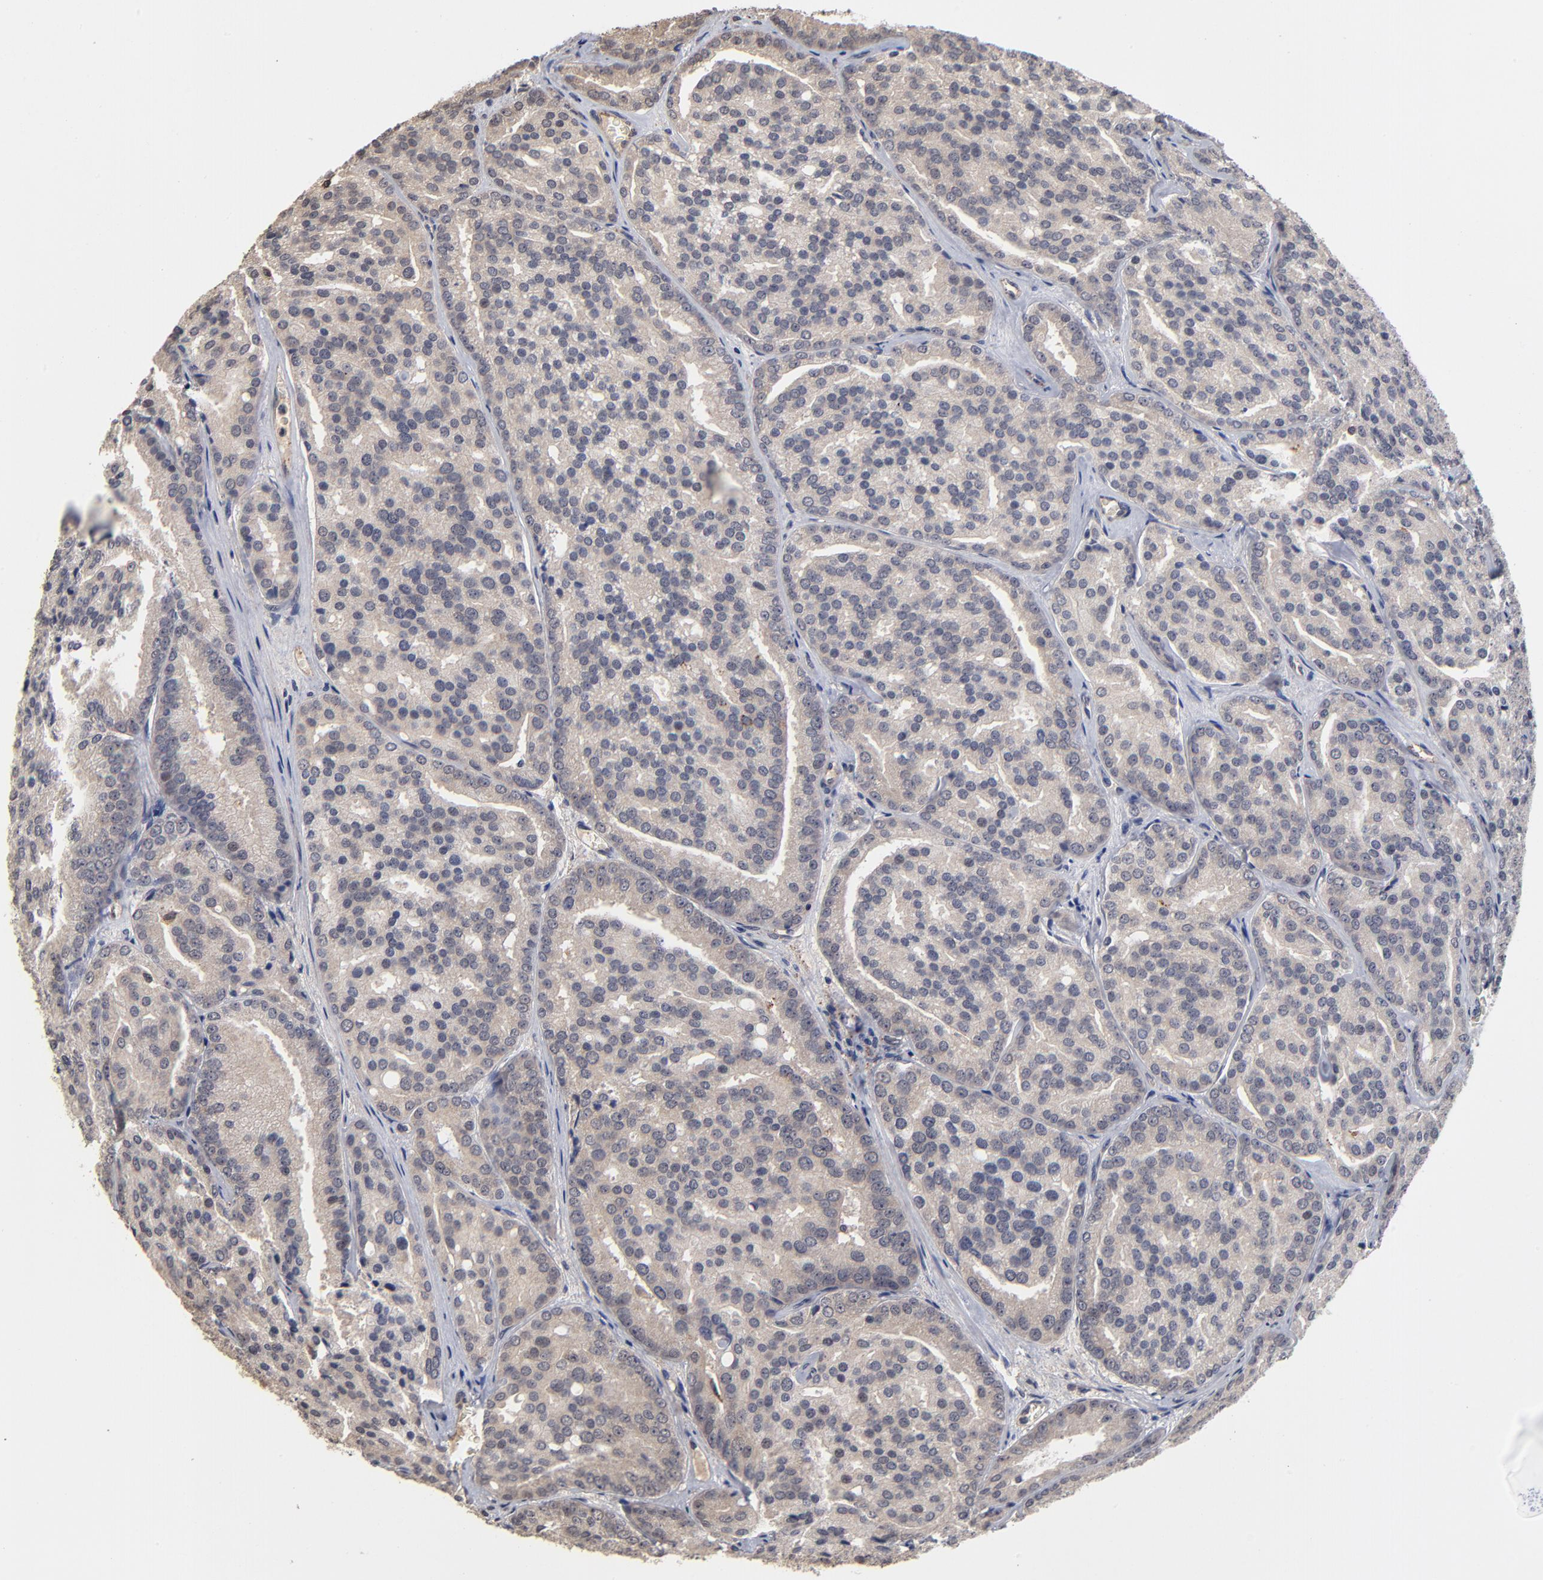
{"staining": {"intensity": "weak", "quantity": ">75%", "location": "cytoplasmic/membranous"}, "tissue": "prostate cancer", "cell_type": "Tumor cells", "image_type": "cancer", "snomed": [{"axis": "morphology", "description": "Adenocarcinoma, High grade"}, {"axis": "topography", "description": "Prostate"}], "caption": "Protein staining by IHC demonstrates weak cytoplasmic/membranous expression in approximately >75% of tumor cells in adenocarcinoma (high-grade) (prostate). (DAB (3,3'-diaminobenzidine) IHC with brightfield microscopy, high magnification).", "gene": "ASB8", "patient": {"sex": "male", "age": 64}}